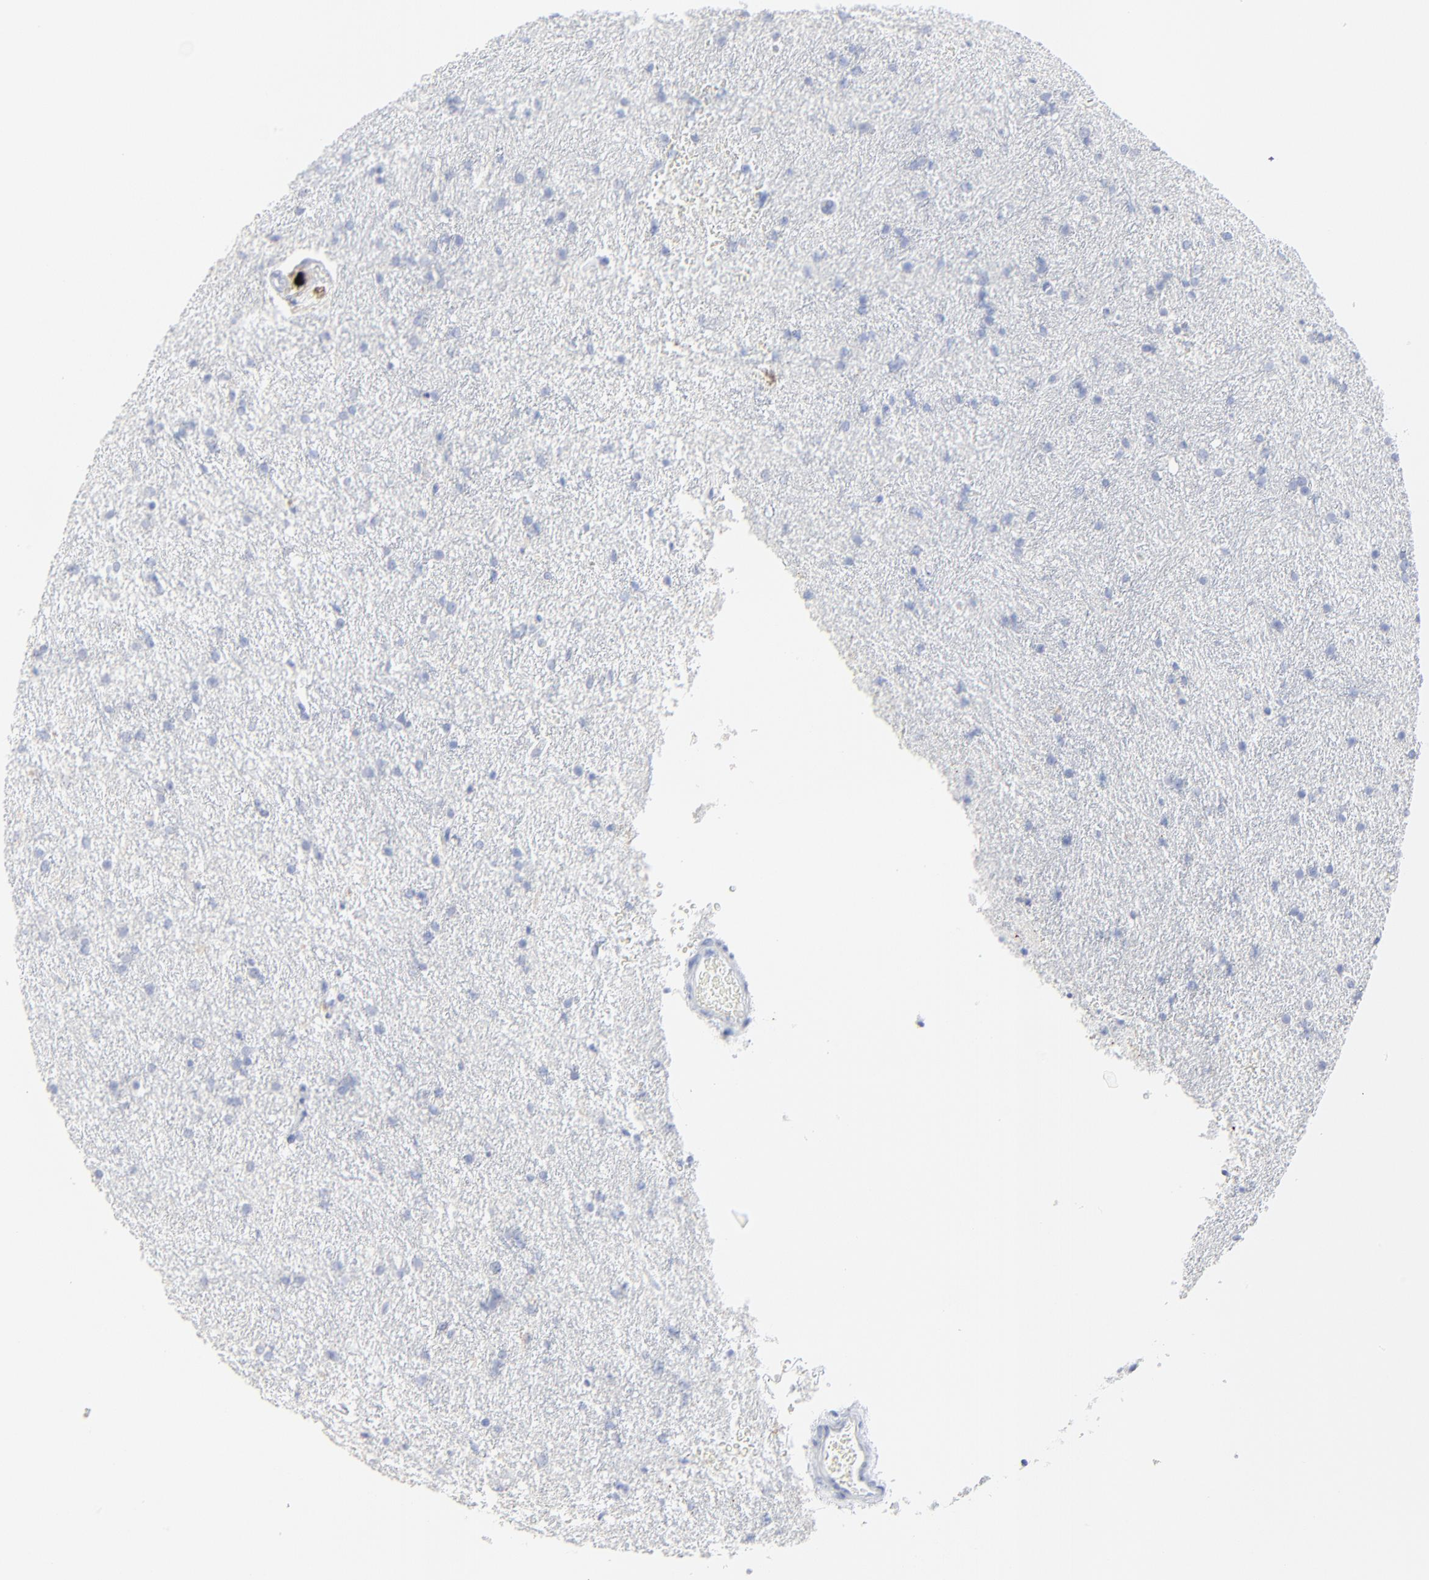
{"staining": {"intensity": "negative", "quantity": "none", "location": "none"}, "tissue": "glioma", "cell_type": "Tumor cells", "image_type": "cancer", "snomed": [{"axis": "morphology", "description": "Glioma, malignant, High grade"}, {"axis": "topography", "description": "Brain"}], "caption": "Glioma was stained to show a protein in brown. There is no significant positivity in tumor cells. (IHC, brightfield microscopy, high magnification).", "gene": "LCN2", "patient": {"sex": "female", "age": 50}}